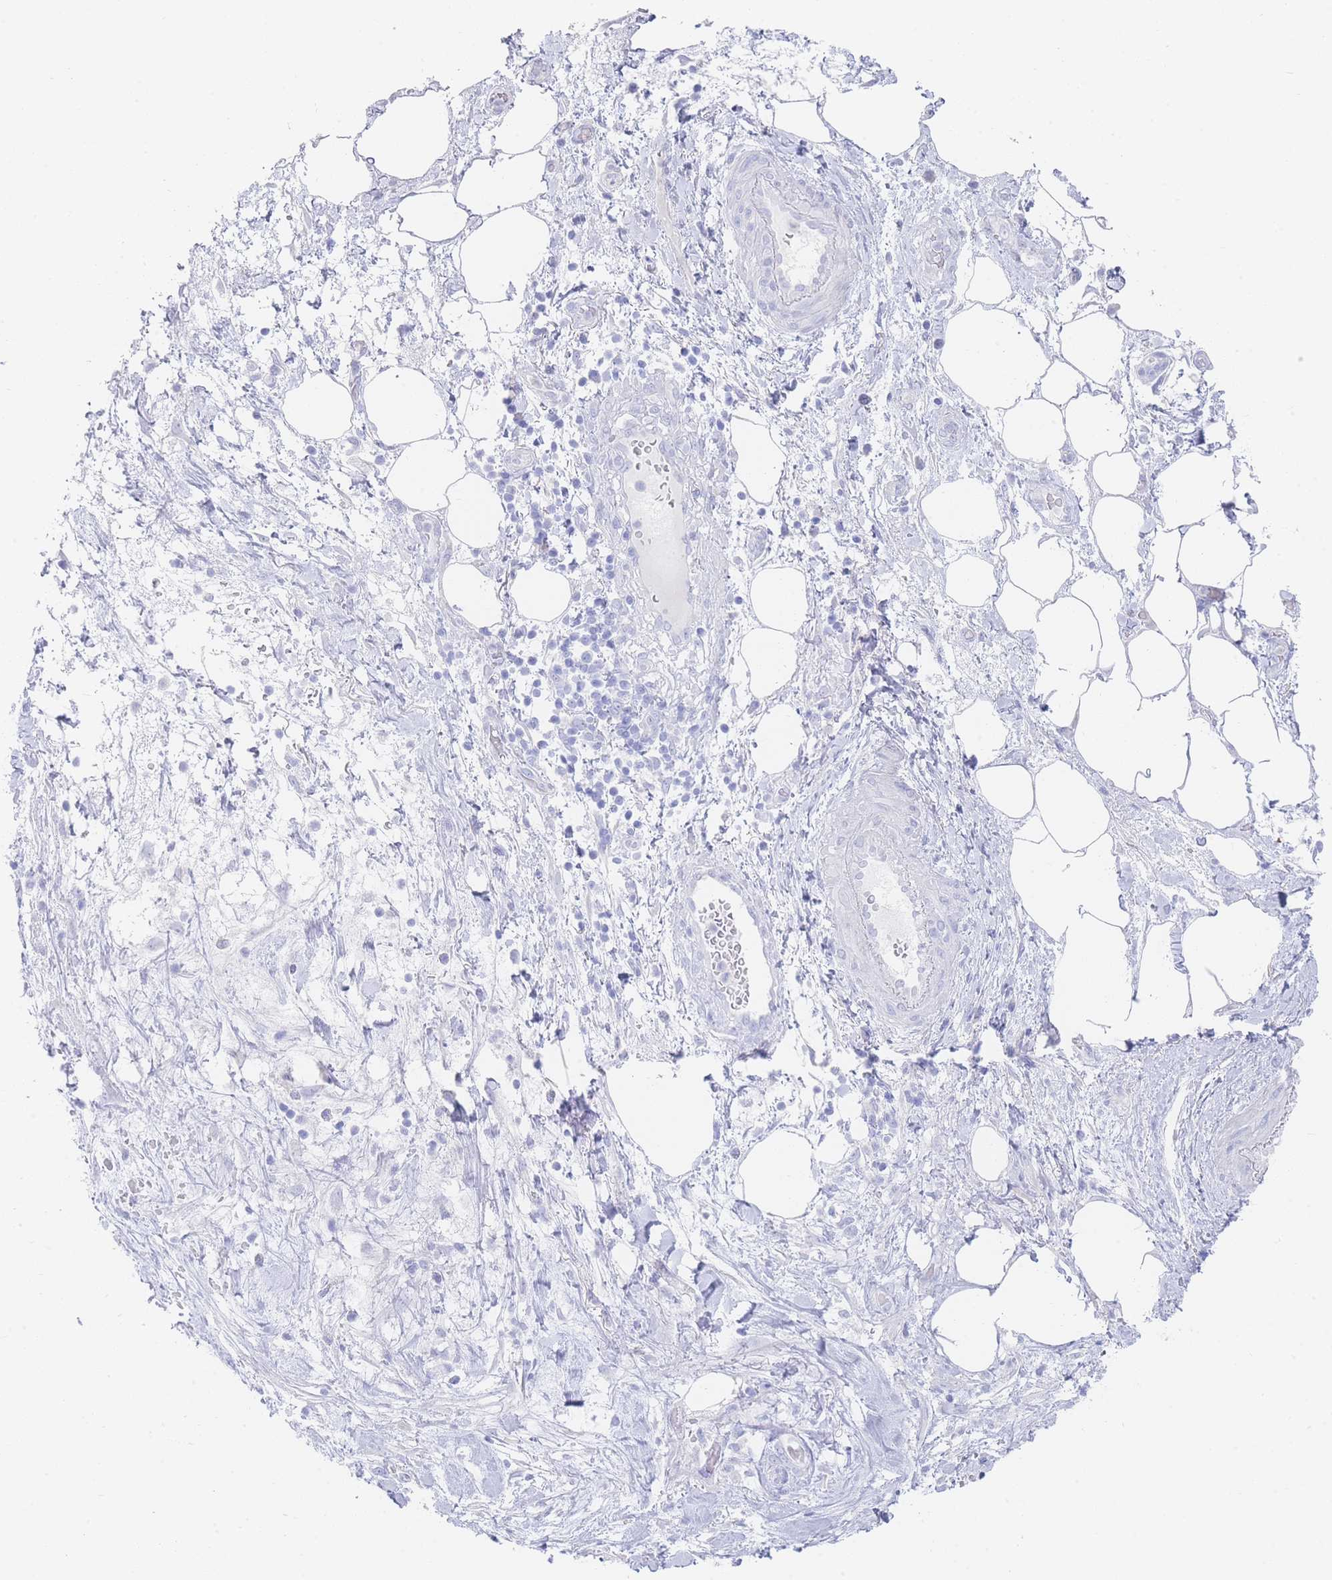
{"staining": {"intensity": "negative", "quantity": "none", "location": "none"}, "tissue": "pancreatic cancer", "cell_type": "Tumor cells", "image_type": "cancer", "snomed": [{"axis": "morphology", "description": "Adenocarcinoma, NOS"}, {"axis": "topography", "description": "Pancreas"}], "caption": "Immunohistochemistry (IHC) of human pancreatic cancer (adenocarcinoma) displays no positivity in tumor cells.", "gene": "LRRC37A", "patient": {"sex": "female", "age": 61}}